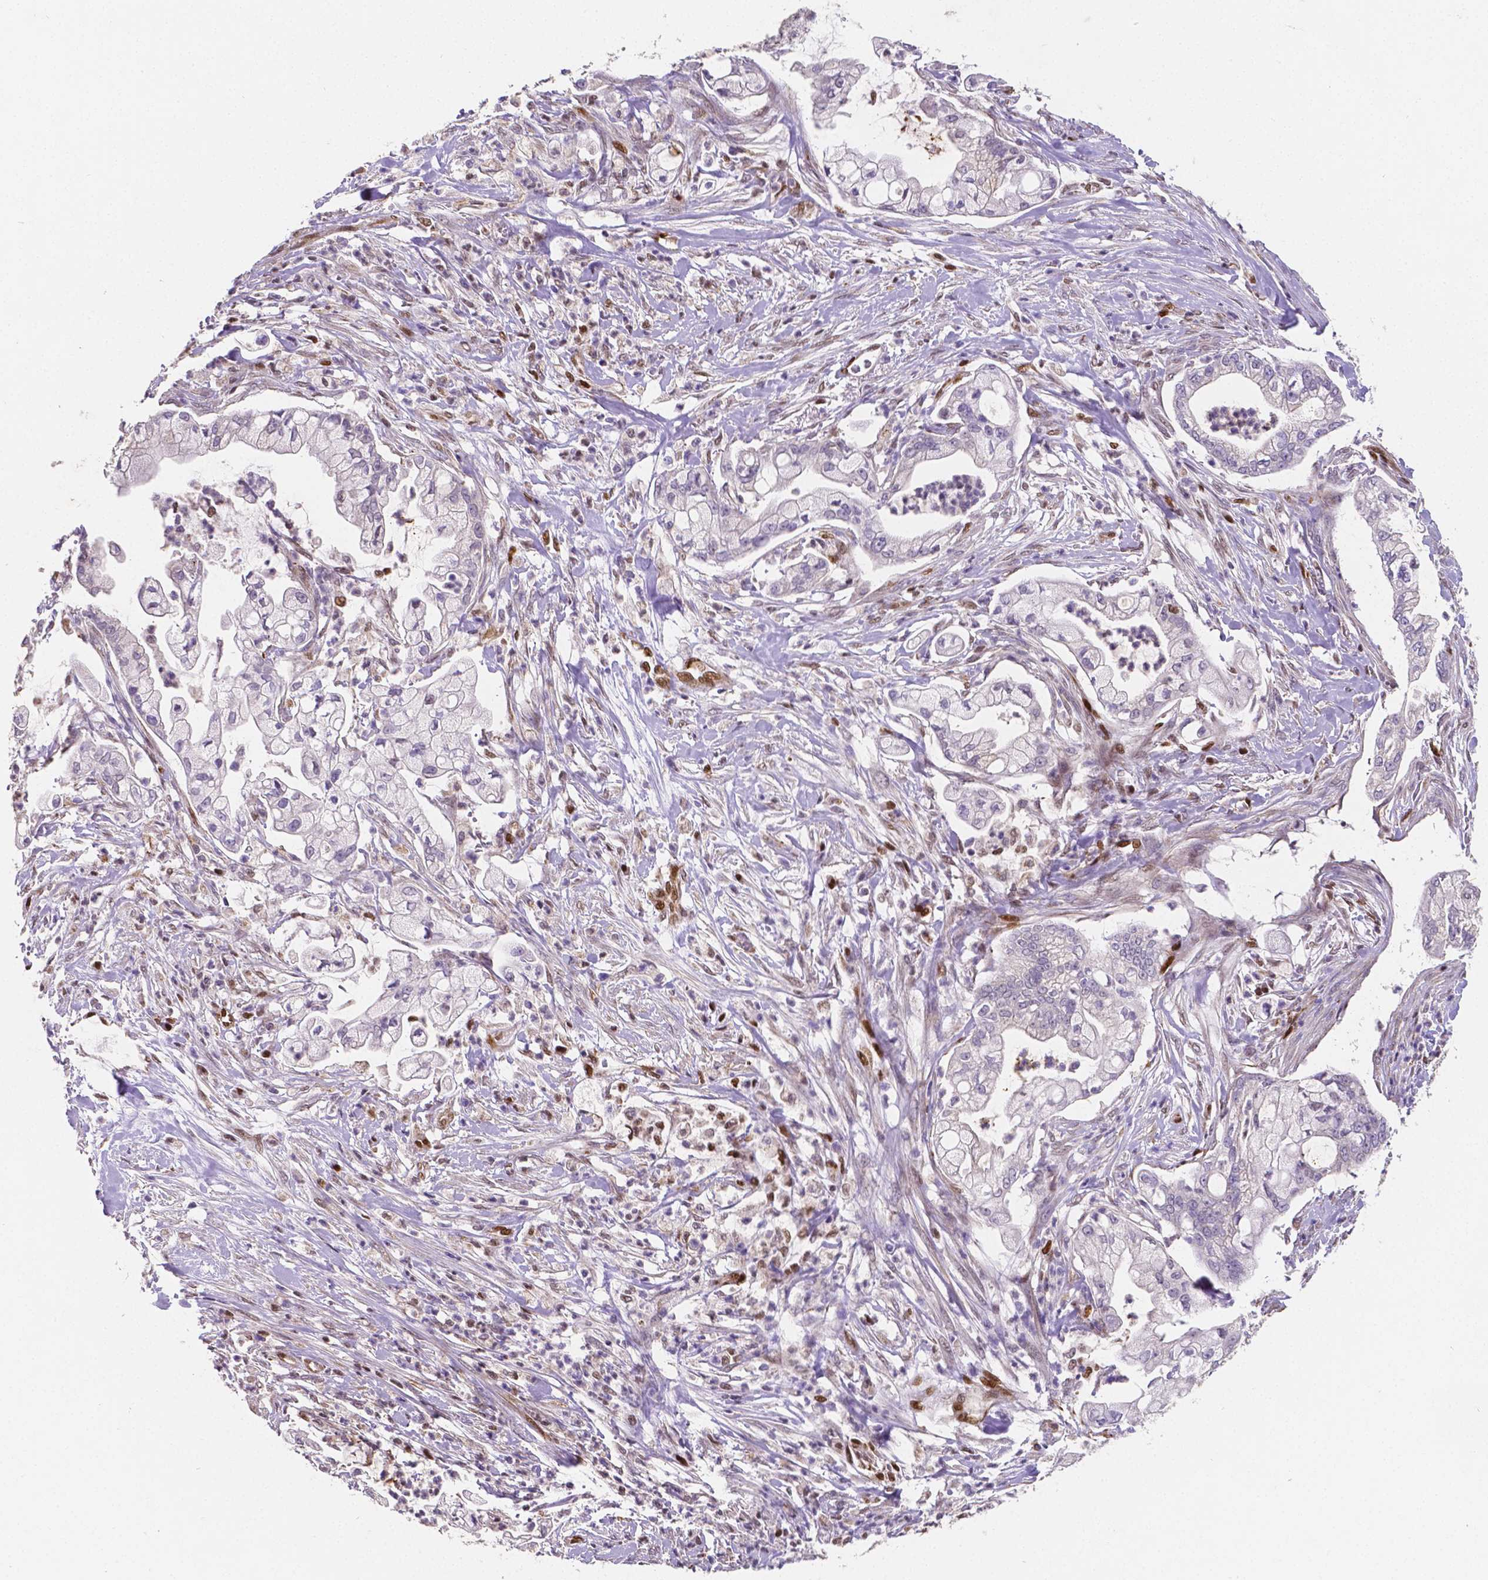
{"staining": {"intensity": "negative", "quantity": "none", "location": "none"}, "tissue": "pancreatic cancer", "cell_type": "Tumor cells", "image_type": "cancer", "snomed": [{"axis": "morphology", "description": "Adenocarcinoma, NOS"}, {"axis": "topography", "description": "Pancreas"}], "caption": "There is no significant expression in tumor cells of pancreatic cancer. (Brightfield microscopy of DAB IHC at high magnification).", "gene": "MEF2C", "patient": {"sex": "female", "age": 69}}